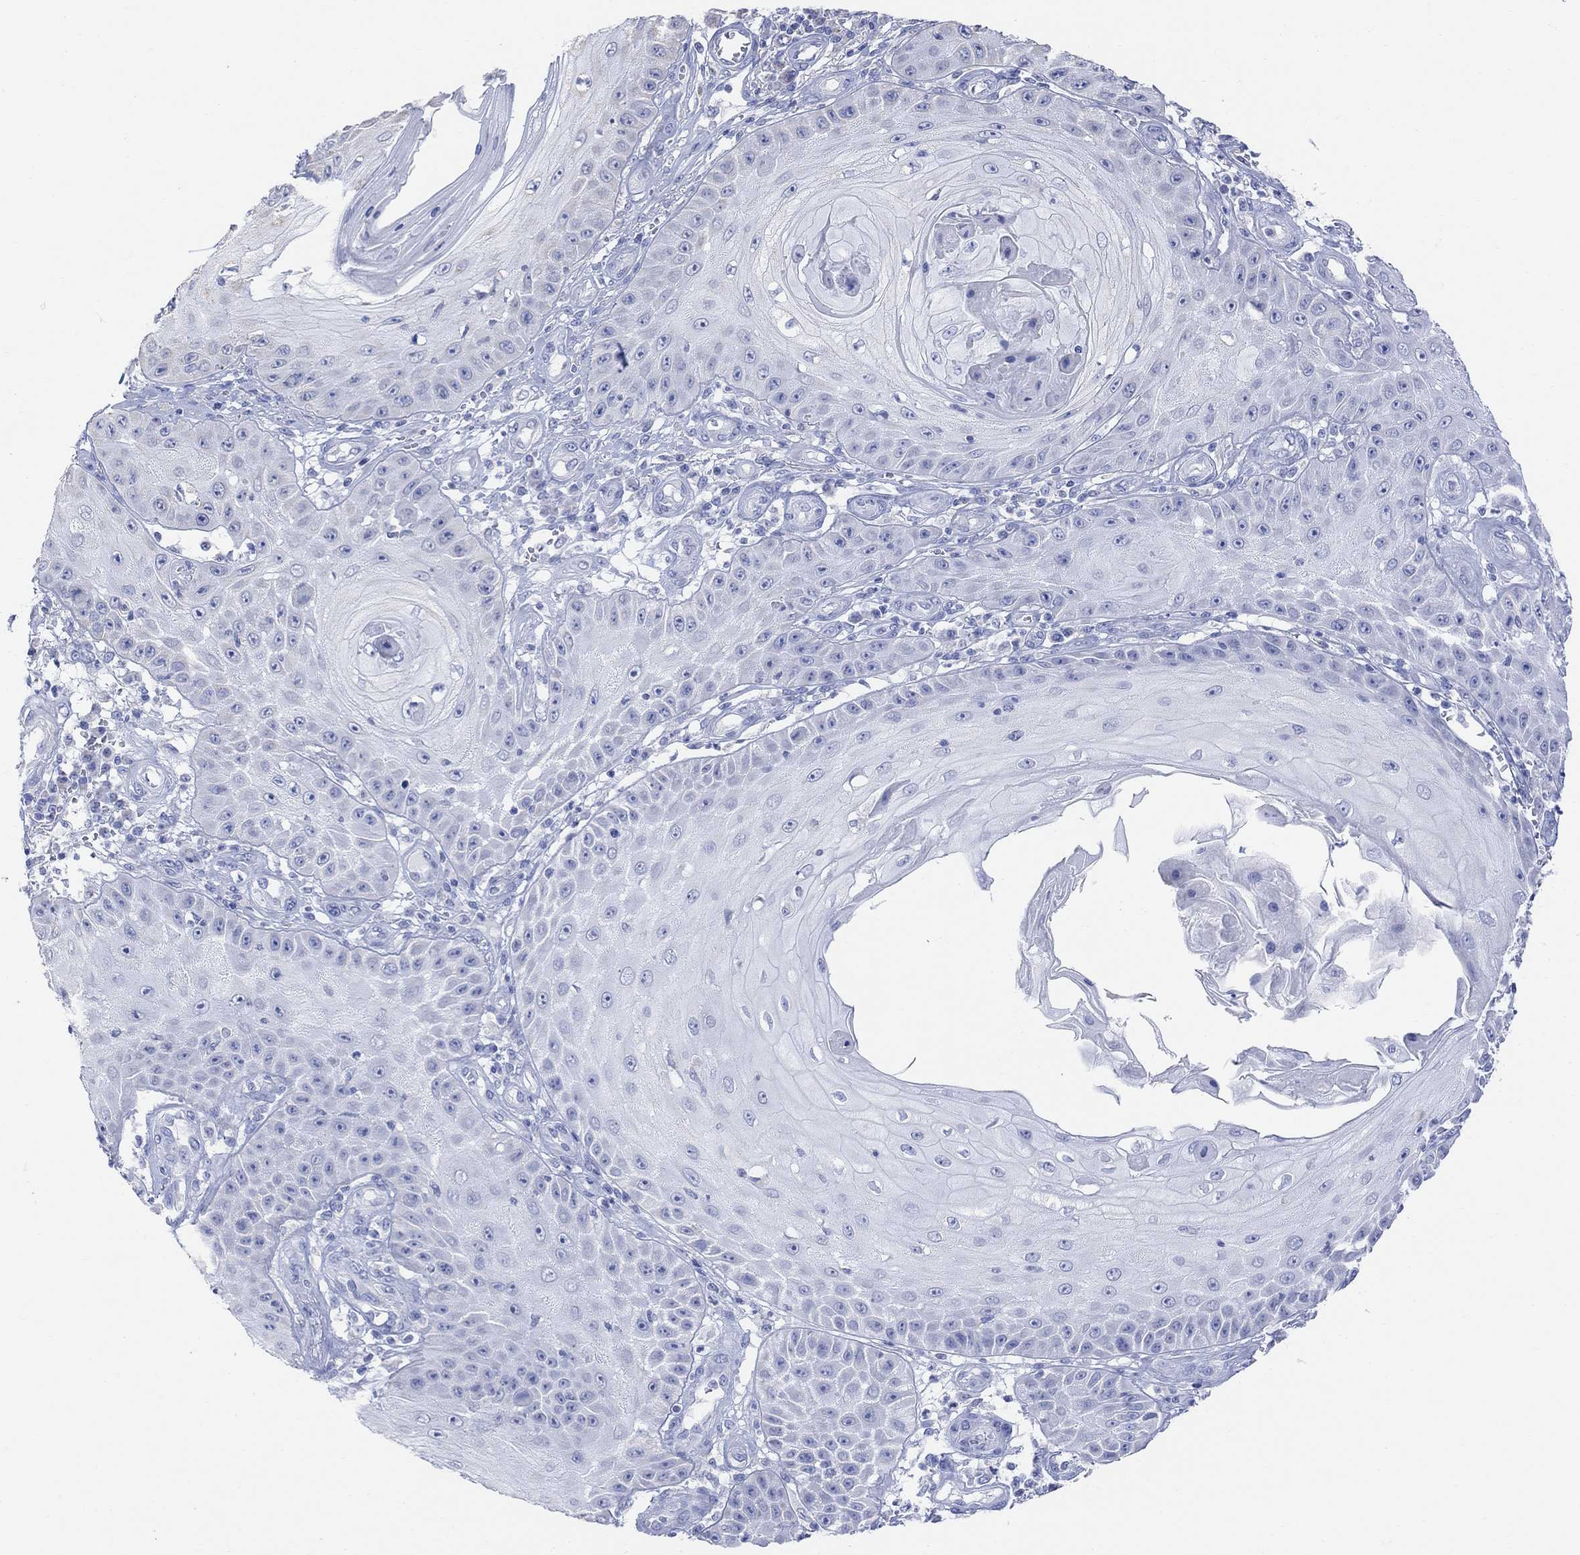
{"staining": {"intensity": "negative", "quantity": "none", "location": "none"}, "tissue": "skin cancer", "cell_type": "Tumor cells", "image_type": "cancer", "snomed": [{"axis": "morphology", "description": "Squamous cell carcinoma, NOS"}, {"axis": "topography", "description": "Skin"}], "caption": "Immunohistochemistry of skin squamous cell carcinoma reveals no positivity in tumor cells. (Immunohistochemistry (ihc), brightfield microscopy, high magnification).", "gene": "SYT12", "patient": {"sex": "male", "age": 70}}